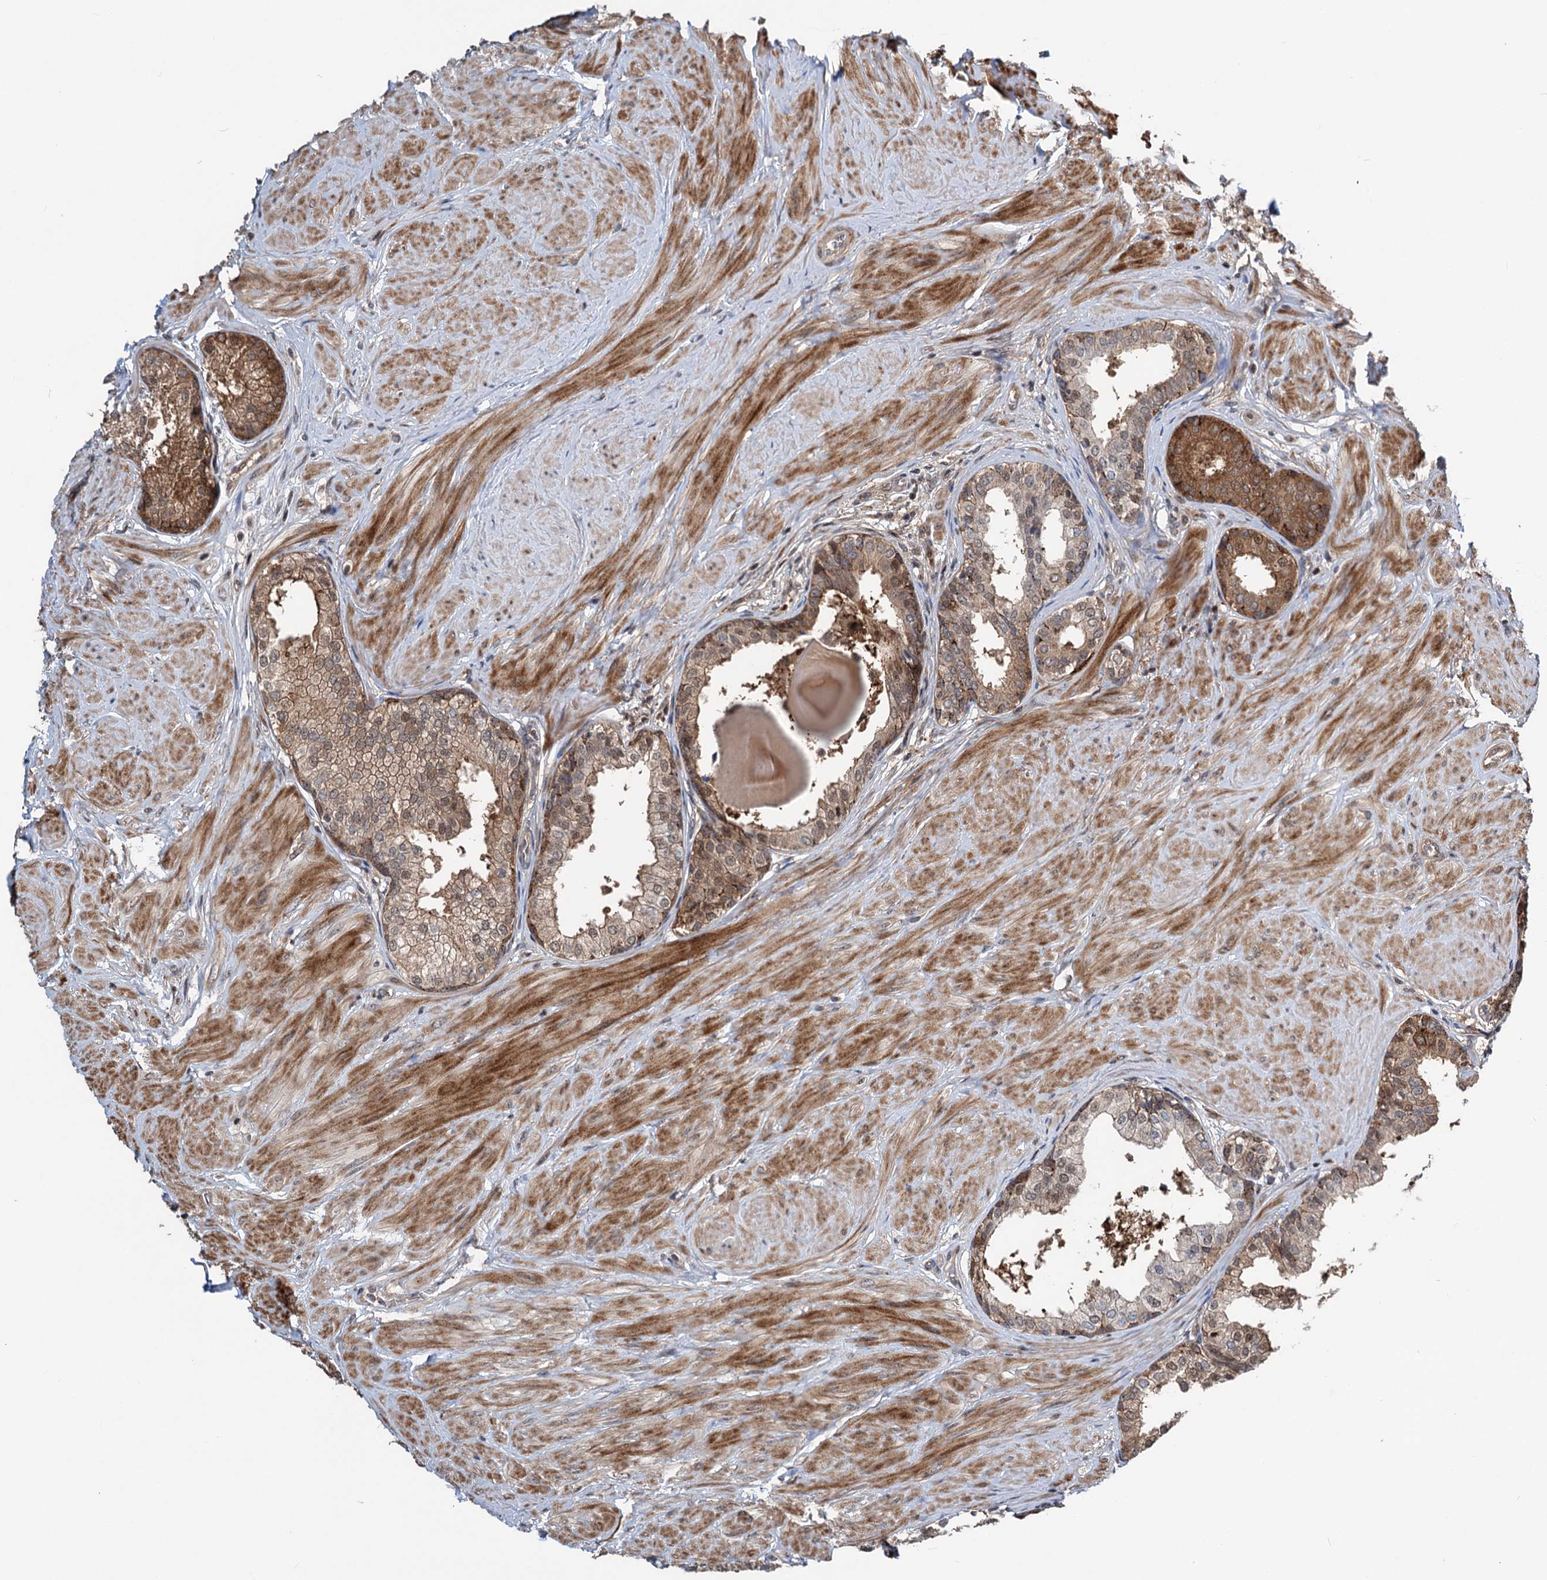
{"staining": {"intensity": "moderate", "quantity": "25%-75%", "location": "cytoplasmic/membranous"}, "tissue": "prostate", "cell_type": "Glandular cells", "image_type": "normal", "snomed": [{"axis": "morphology", "description": "Normal tissue, NOS"}, {"axis": "topography", "description": "Prostate"}], "caption": "Immunohistochemical staining of benign prostate shows moderate cytoplasmic/membranous protein staining in approximately 25%-75% of glandular cells. The protein of interest is stained brown, and the nuclei are stained in blue (DAB IHC with brightfield microscopy, high magnification).", "gene": "GPBP1", "patient": {"sex": "male", "age": 48}}